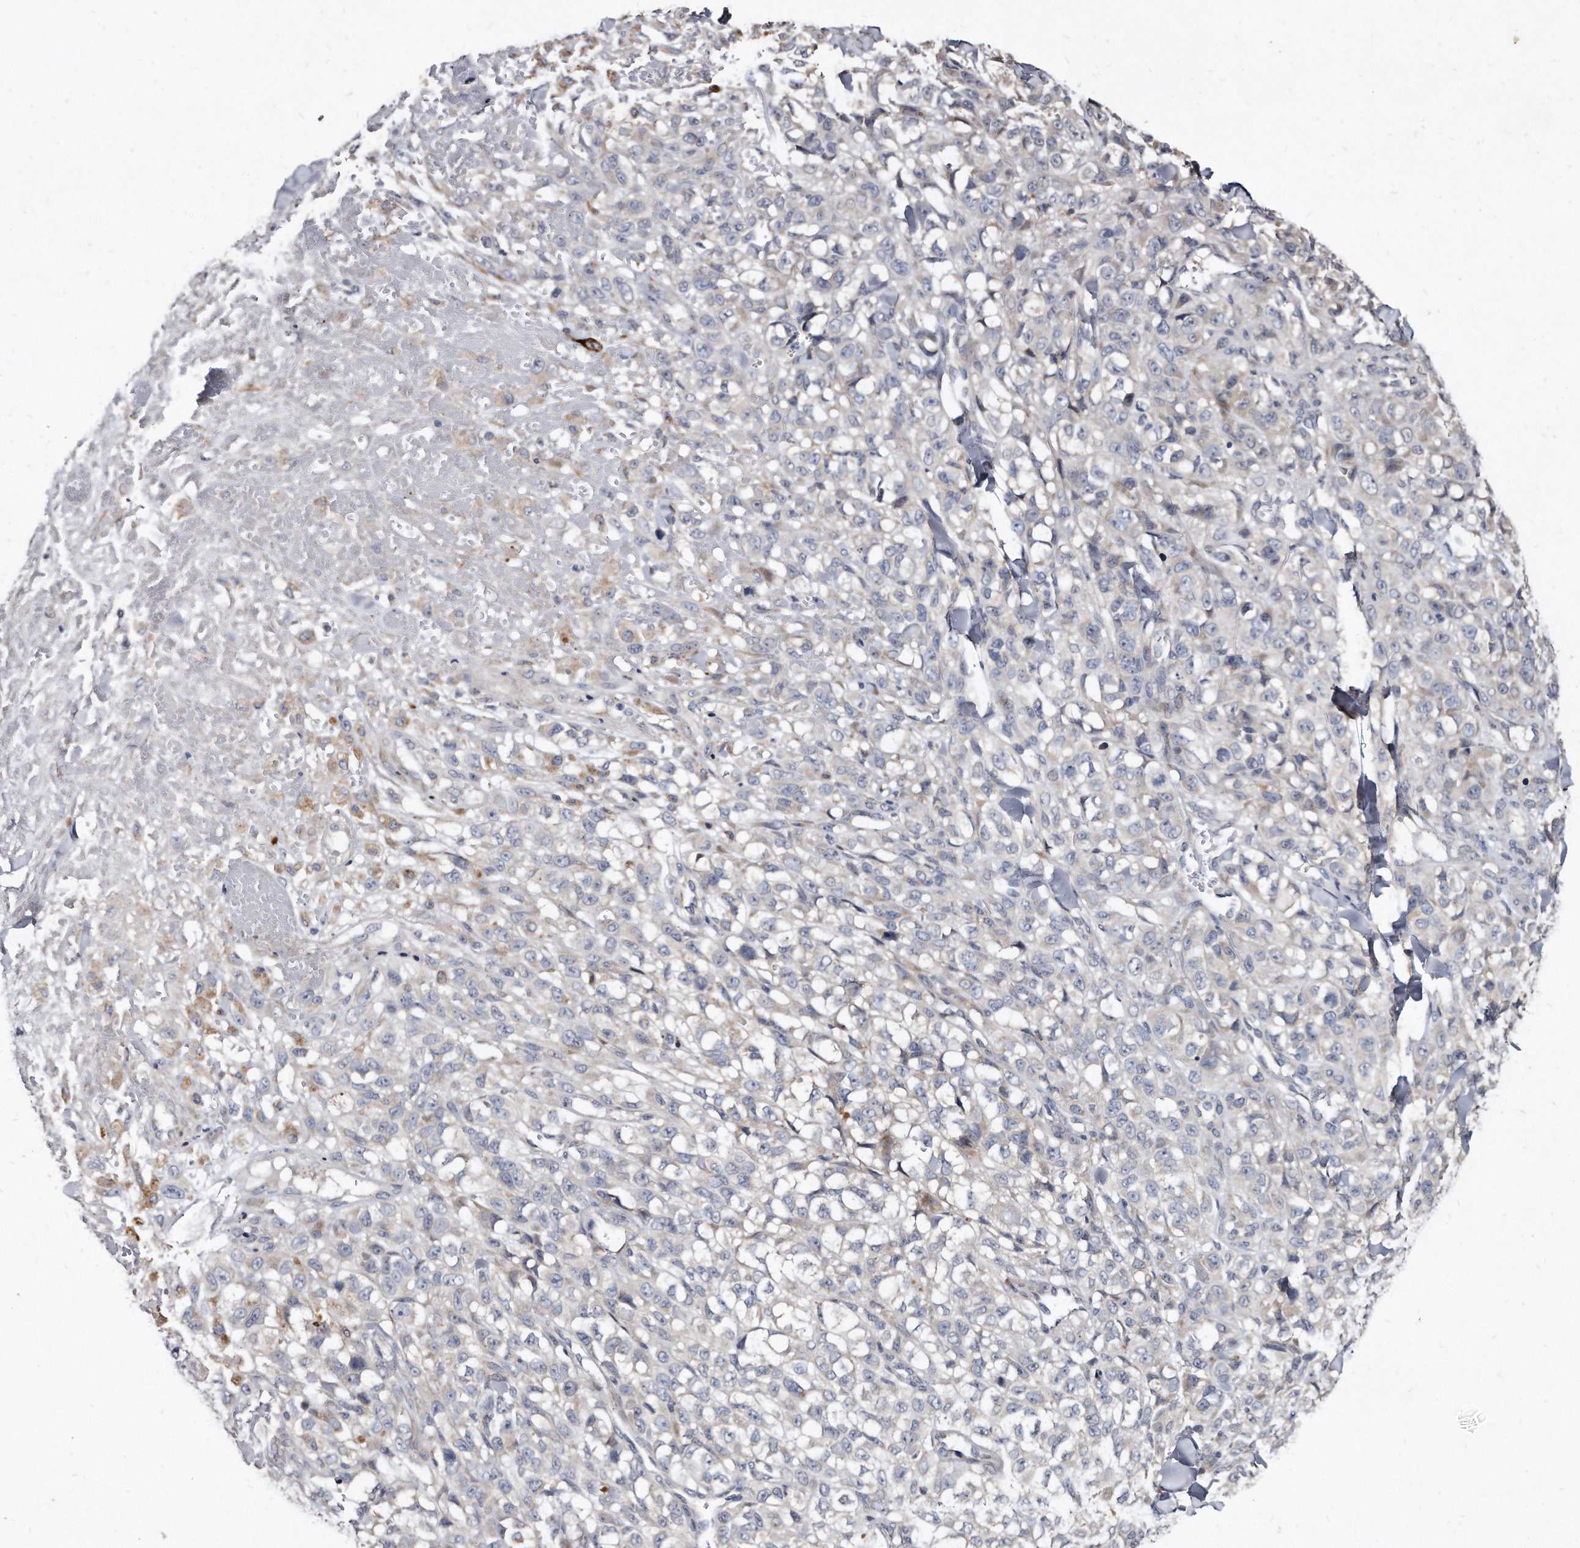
{"staining": {"intensity": "negative", "quantity": "none", "location": "none"}, "tissue": "melanoma", "cell_type": "Tumor cells", "image_type": "cancer", "snomed": [{"axis": "morphology", "description": "Malignant melanoma, Metastatic site"}, {"axis": "topography", "description": "Skin"}], "caption": "Immunohistochemical staining of melanoma displays no significant staining in tumor cells. Nuclei are stained in blue.", "gene": "KLHDC3", "patient": {"sex": "female", "age": 72}}